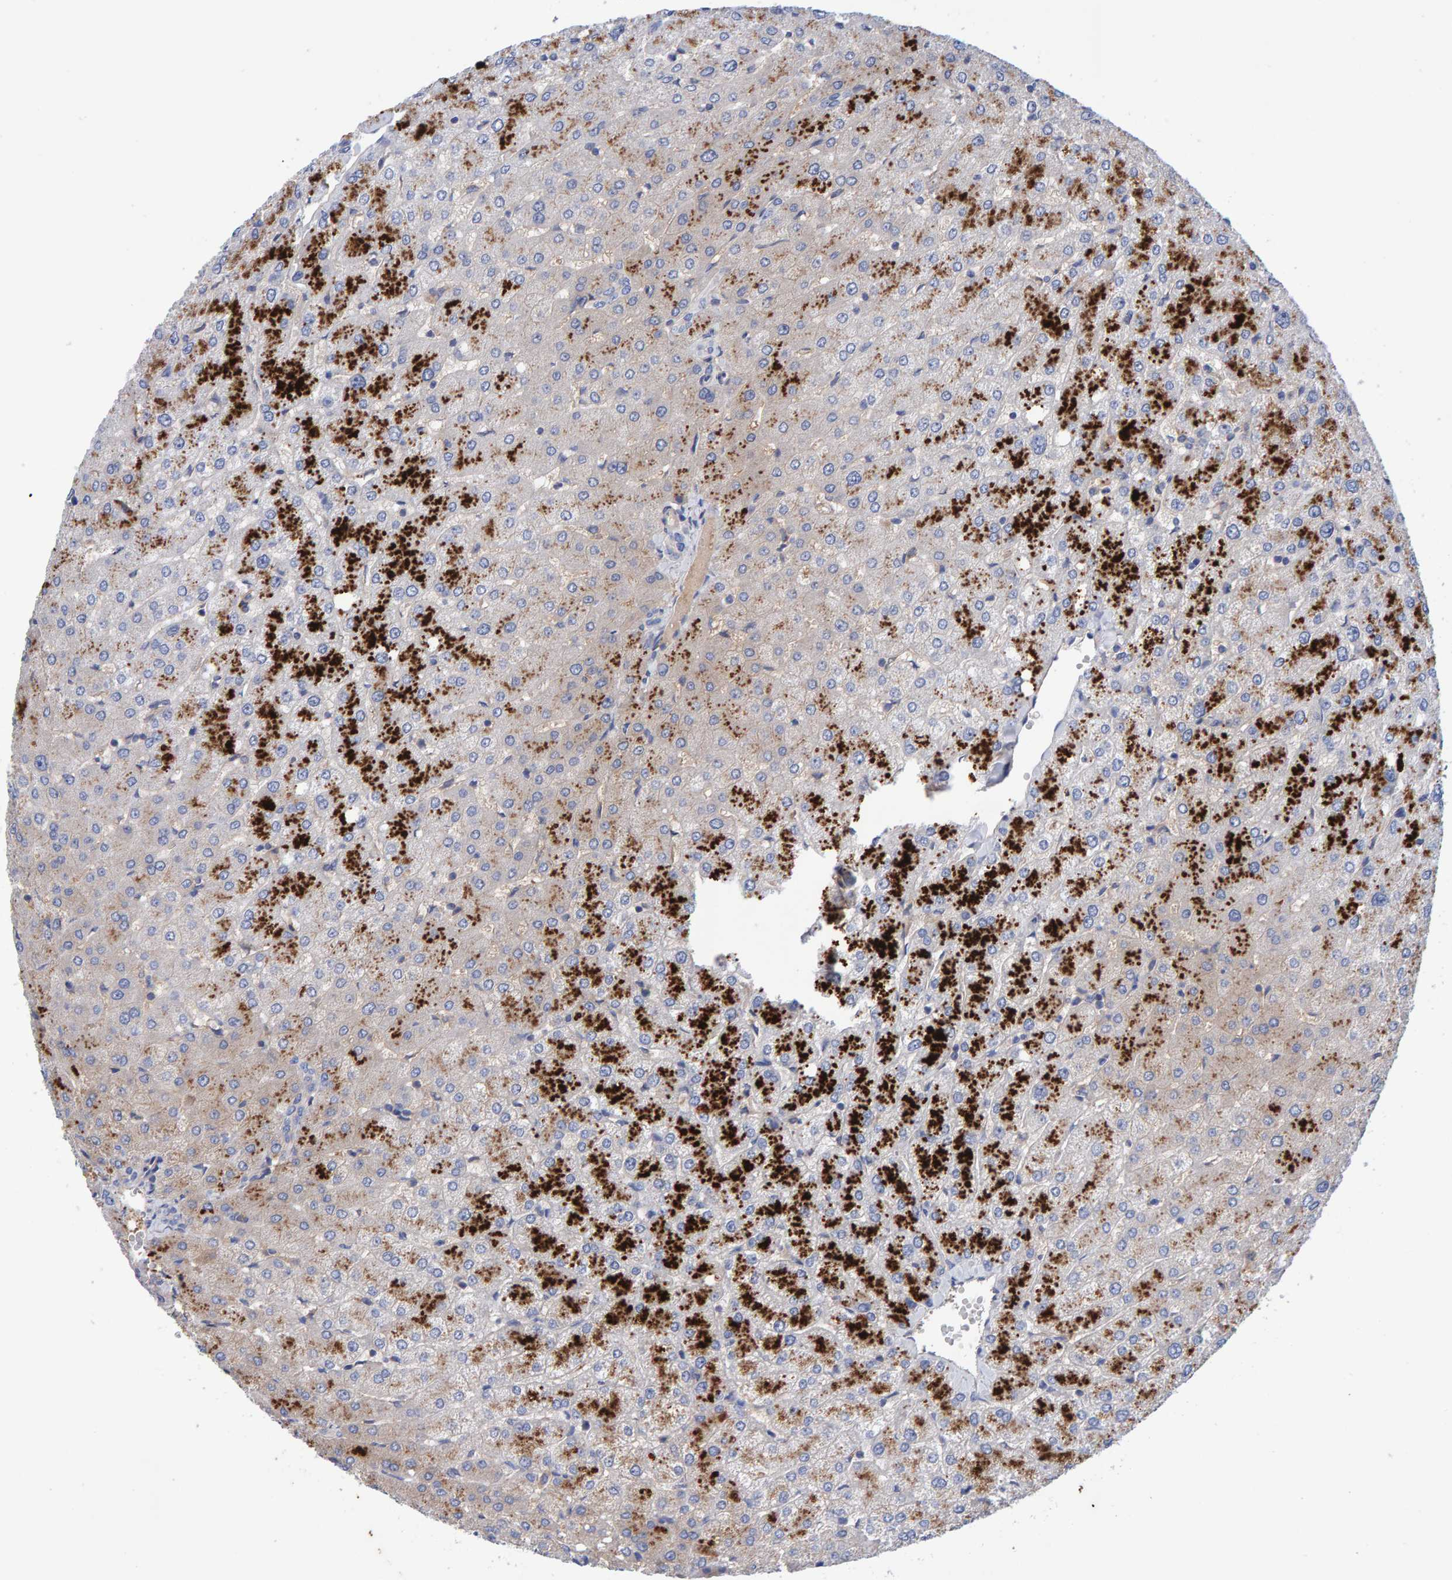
{"staining": {"intensity": "negative", "quantity": "none", "location": "none"}, "tissue": "liver", "cell_type": "Cholangiocytes", "image_type": "normal", "snomed": [{"axis": "morphology", "description": "Normal tissue, NOS"}, {"axis": "topography", "description": "Liver"}], "caption": "This is a photomicrograph of IHC staining of normal liver, which shows no positivity in cholangiocytes. (IHC, brightfield microscopy, high magnification).", "gene": "EFR3A", "patient": {"sex": "female", "age": 54}}